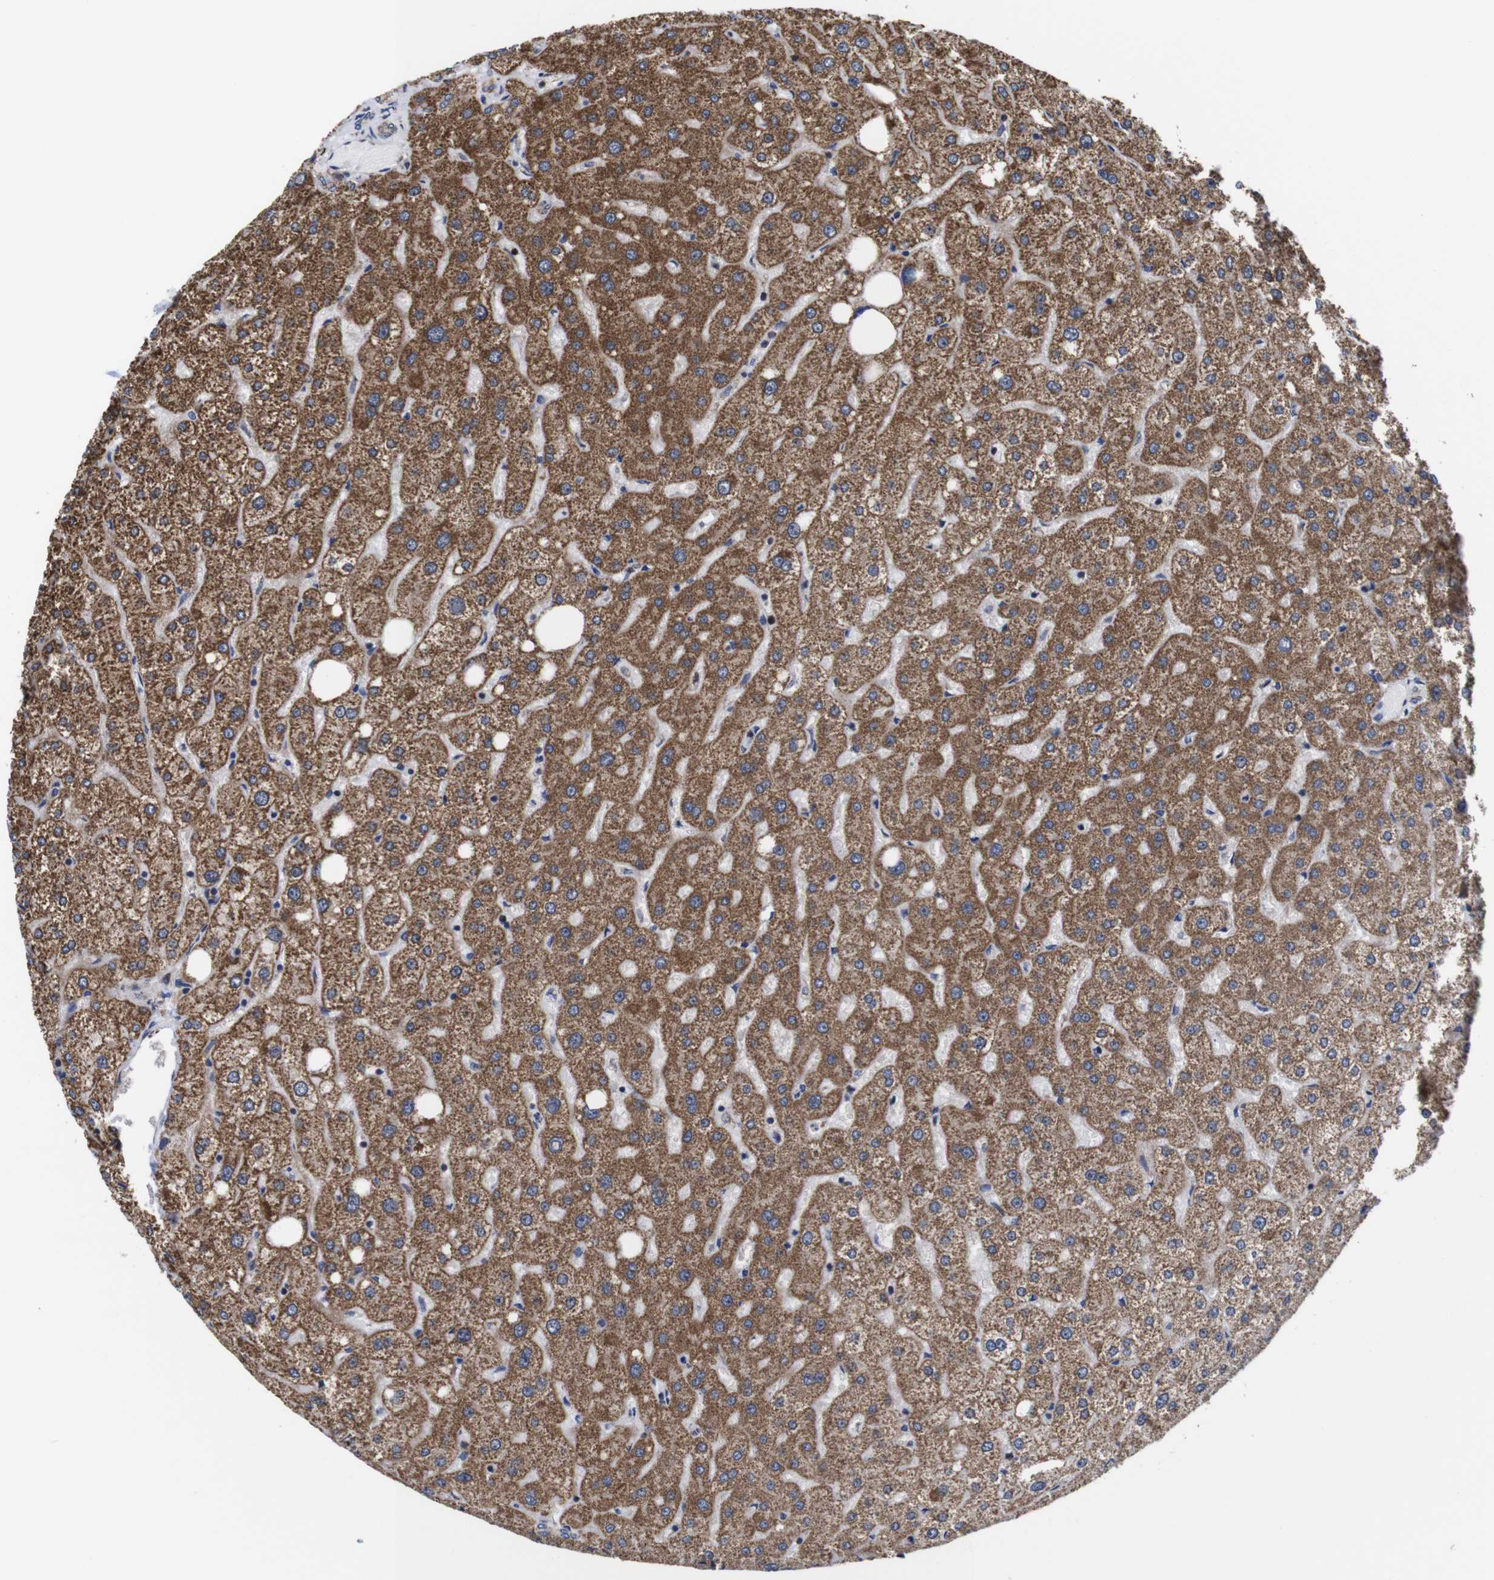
{"staining": {"intensity": "moderate", "quantity": ">75%", "location": "cytoplasmic/membranous"}, "tissue": "liver", "cell_type": "Cholangiocytes", "image_type": "normal", "snomed": [{"axis": "morphology", "description": "Normal tissue, NOS"}, {"axis": "topography", "description": "Liver"}], "caption": "About >75% of cholangiocytes in normal human liver show moderate cytoplasmic/membranous protein expression as visualized by brown immunohistochemical staining.", "gene": "C17orf80", "patient": {"sex": "male", "age": 73}}